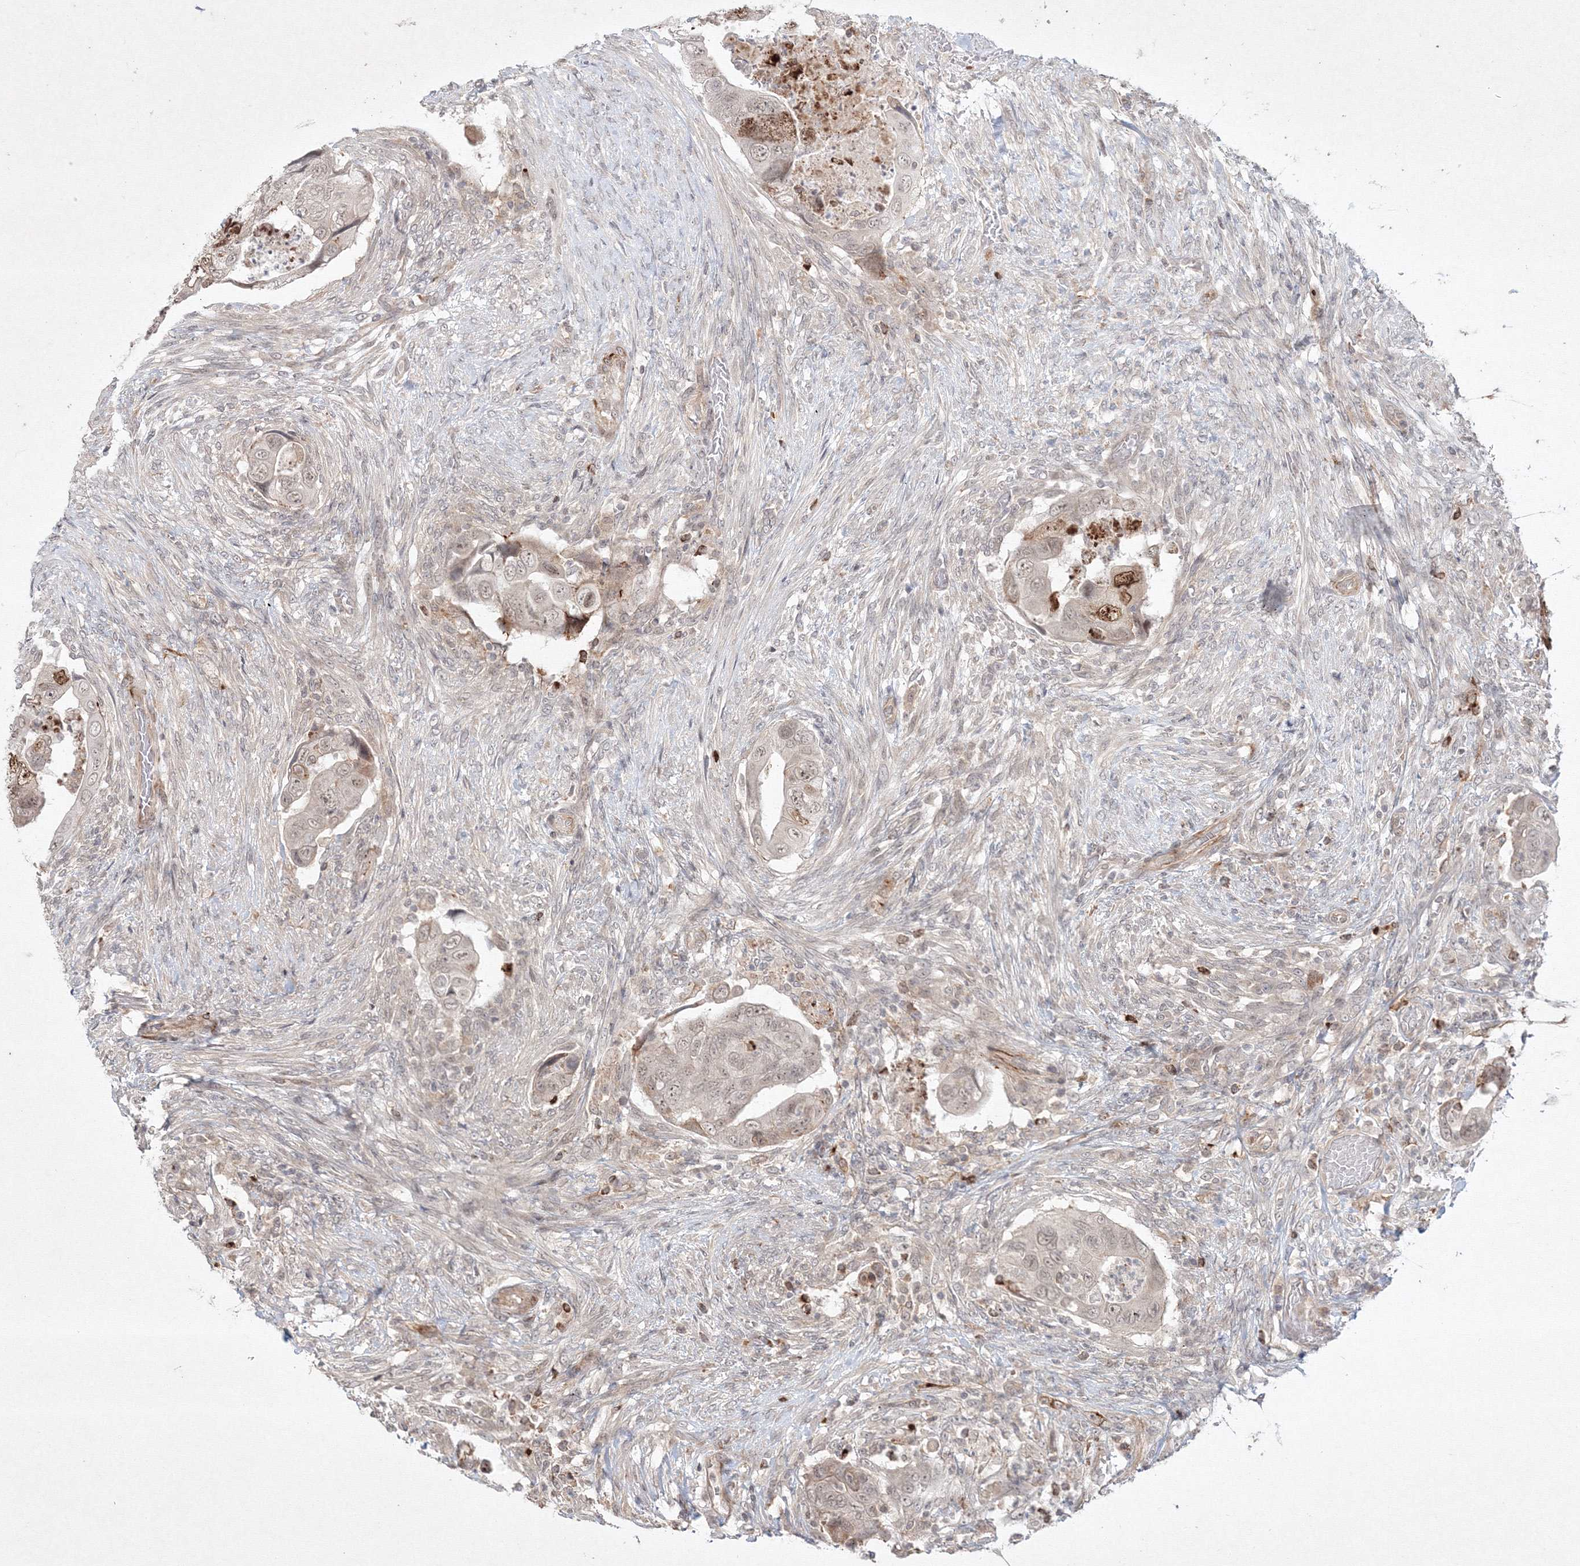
{"staining": {"intensity": "strong", "quantity": "25%-75%", "location": "nuclear"}, "tissue": "colorectal cancer", "cell_type": "Tumor cells", "image_type": "cancer", "snomed": [{"axis": "morphology", "description": "Adenocarcinoma, NOS"}, {"axis": "topography", "description": "Rectum"}], "caption": "Human colorectal adenocarcinoma stained with a protein marker displays strong staining in tumor cells.", "gene": "KIF20A", "patient": {"sex": "male", "age": 63}}